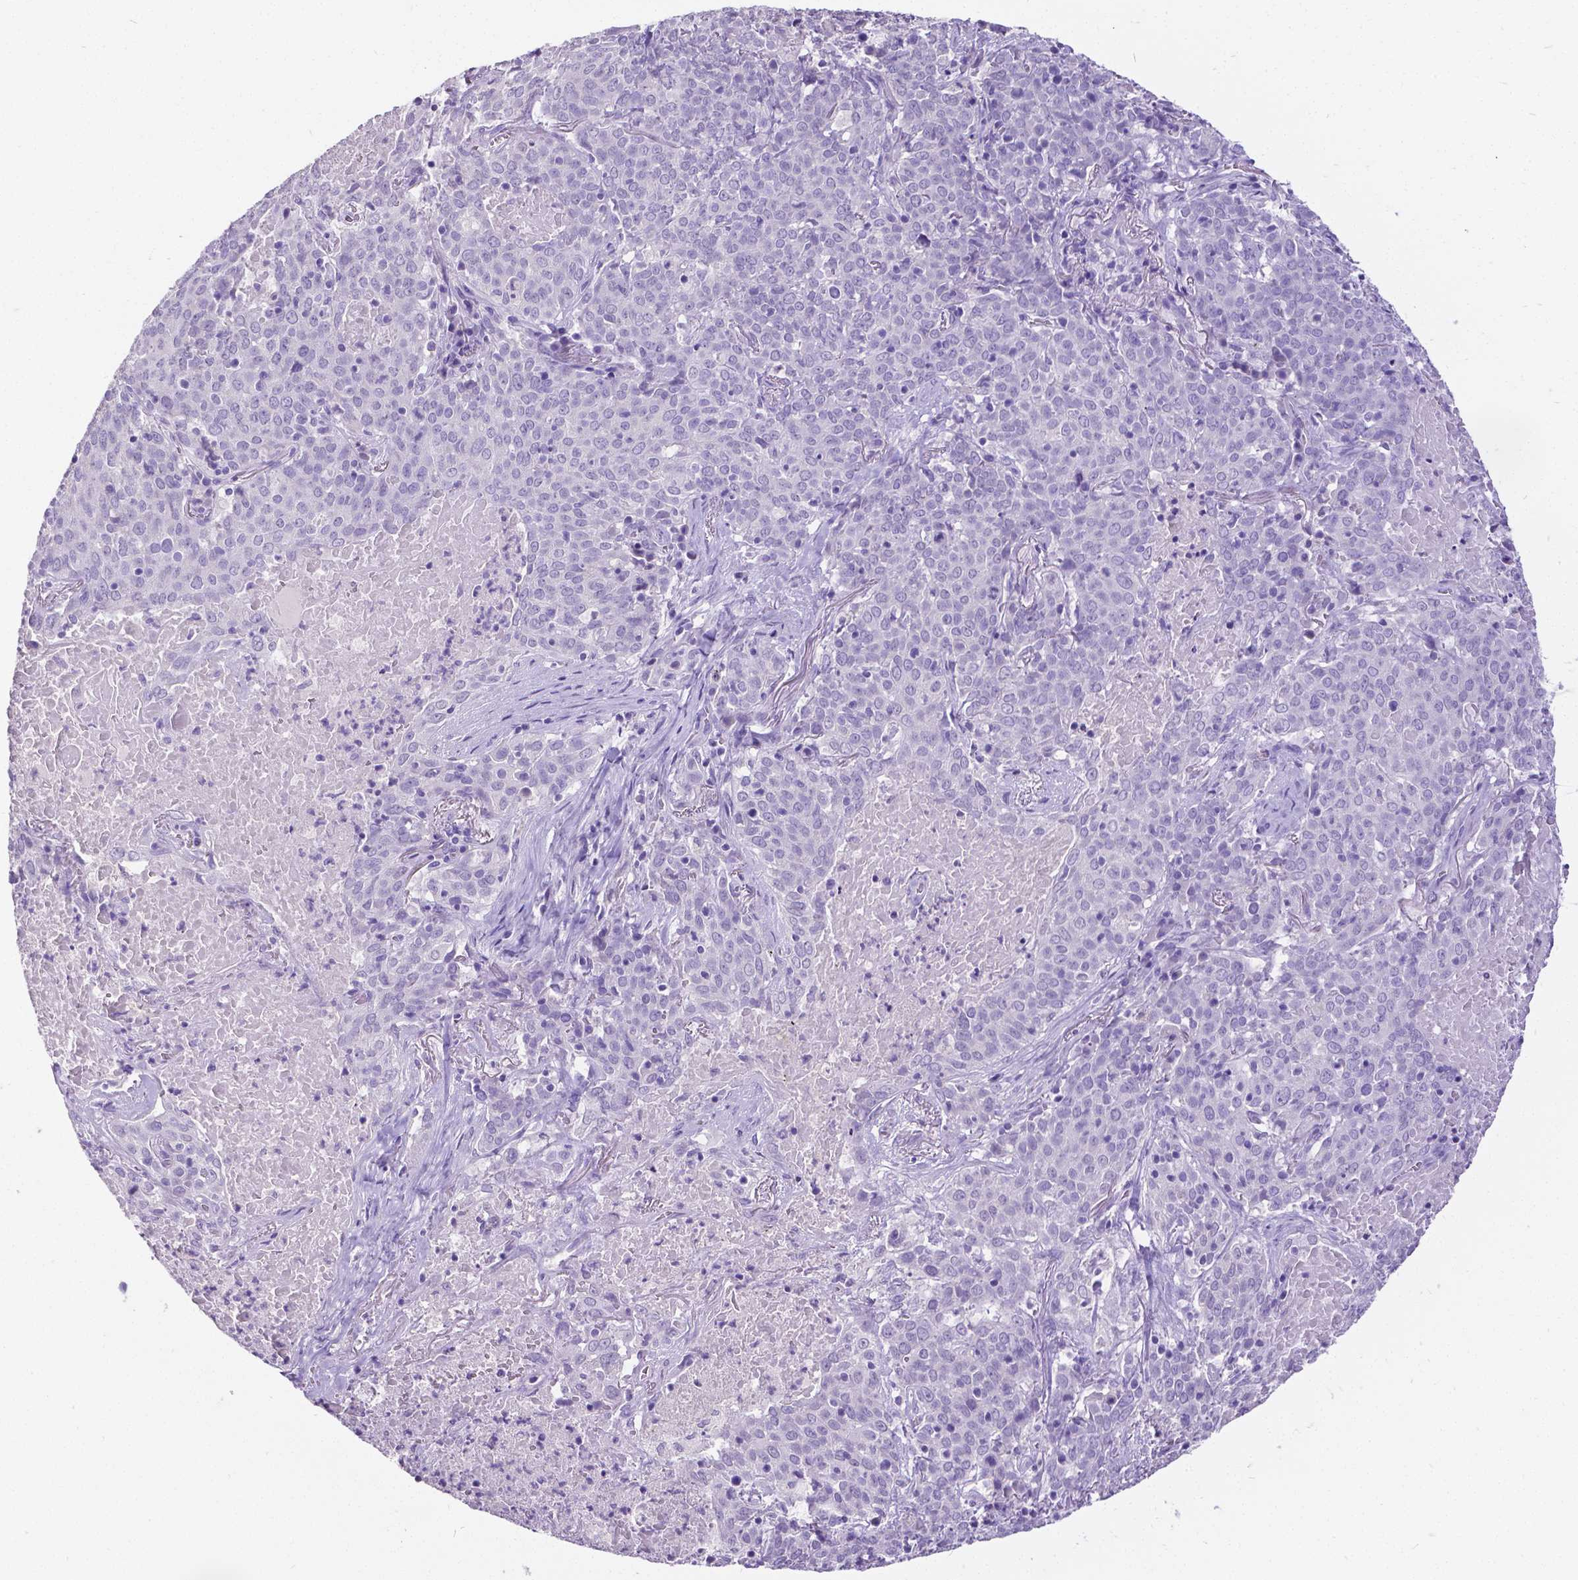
{"staining": {"intensity": "negative", "quantity": "none", "location": "none"}, "tissue": "lung cancer", "cell_type": "Tumor cells", "image_type": "cancer", "snomed": [{"axis": "morphology", "description": "Squamous cell carcinoma, NOS"}, {"axis": "topography", "description": "Lung"}], "caption": "Immunohistochemistry of squamous cell carcinoma (lung) reveals no expression in tumor cells.", "gene": "SATB2", "patient": {"sex": "male", "age": 82}}